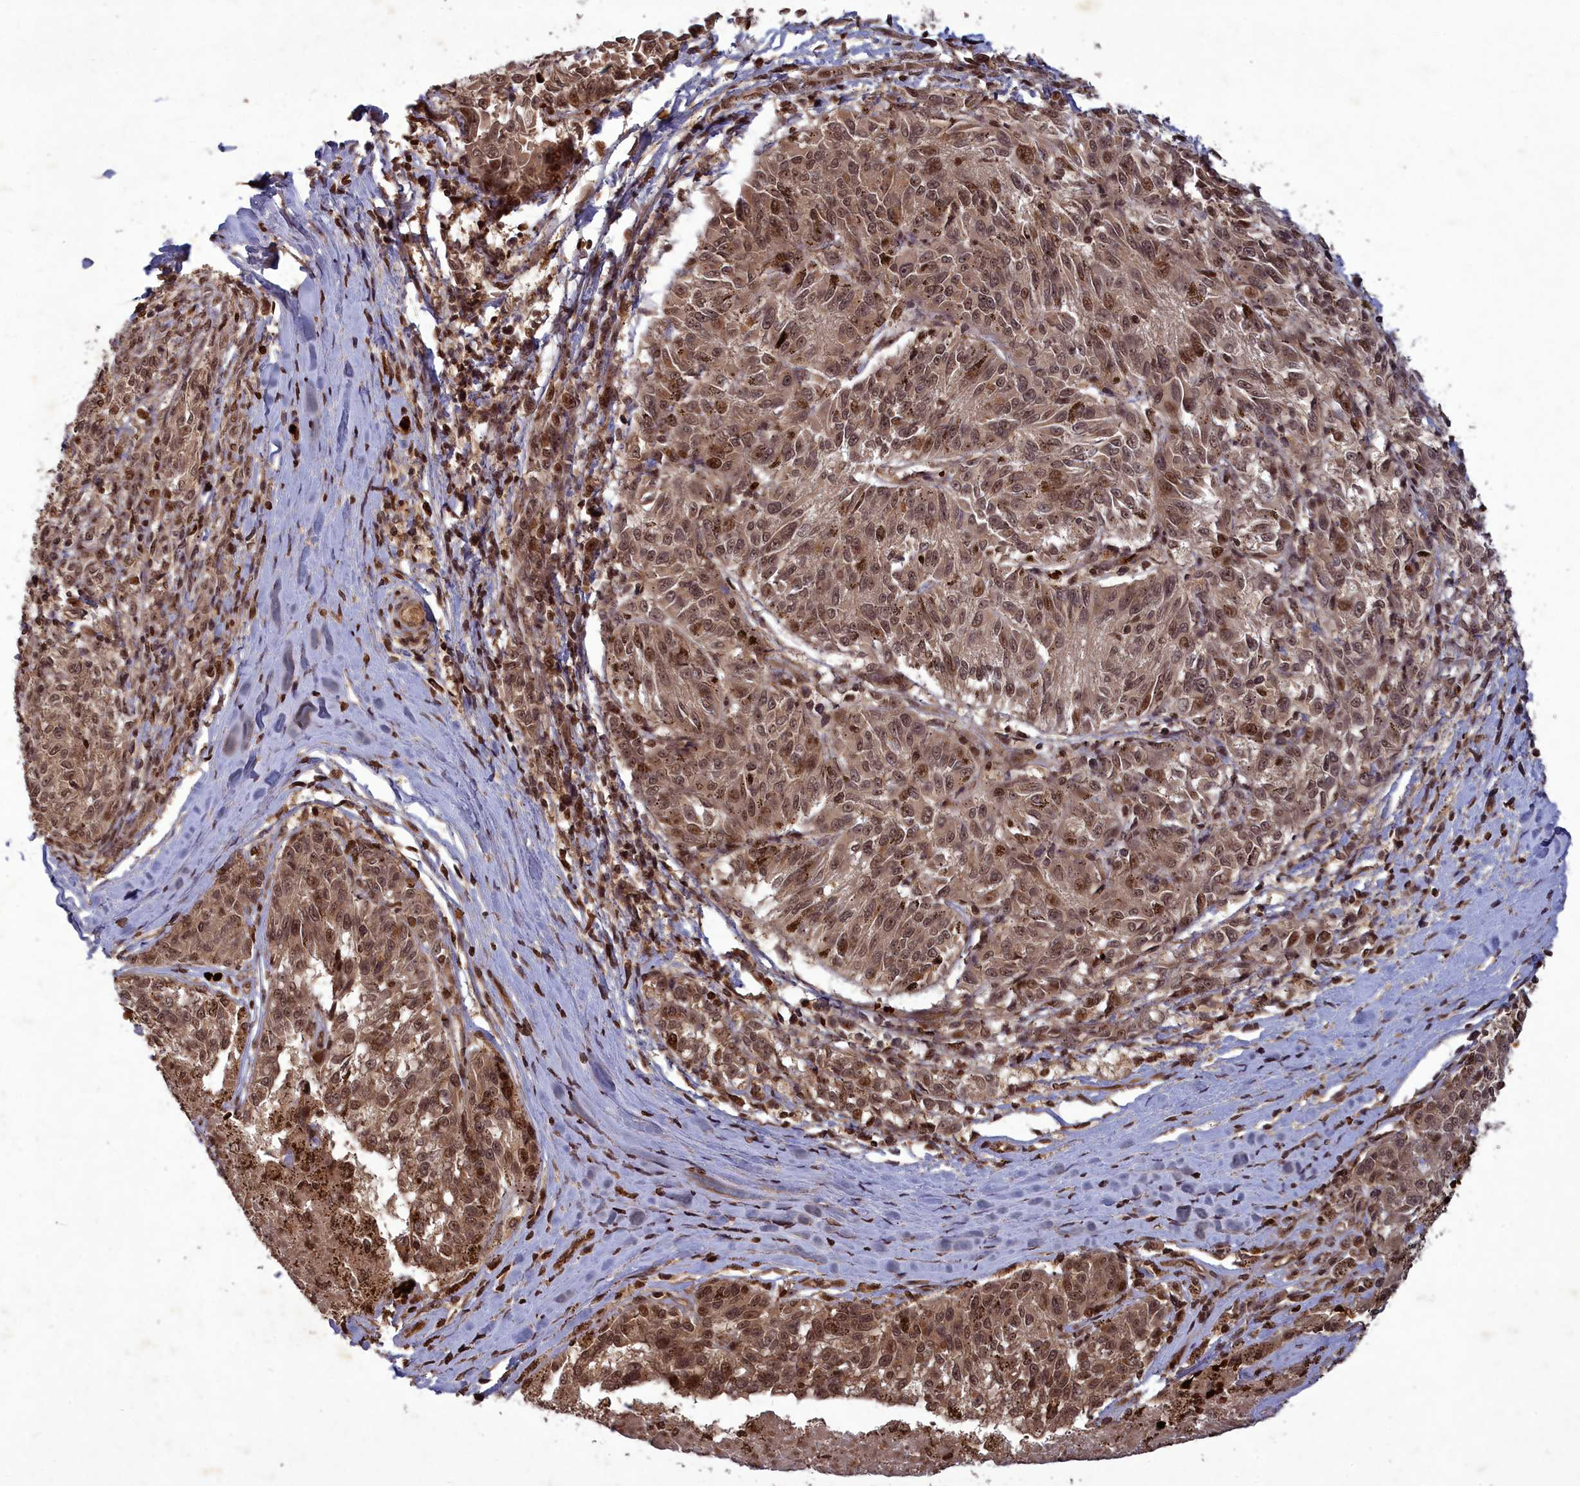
{"staining": {"intensity": "moderate", "quantity": ">75%", "location": "cytoplasmic/membranous,nuclear"}, "tissue": "melanoma", "cell_type": "Tumor cells", "image_type": "cancer", "snomed": [{"axis": "morphology", "description": "Malignant melanoma, NOS"}, {"axis": "topography", "description": "Skin"}], "caption": "Immunohistochemistry (IHC) (DAB (3,3'-diaminobenzidine)) staining of human melanoma reveals moderate cytoplasmic/membranous and nuclear protein expression in approximately >75% of tumor cells.", "gene": "SRMS", "patient": {"sex": "female", "age": 72}}